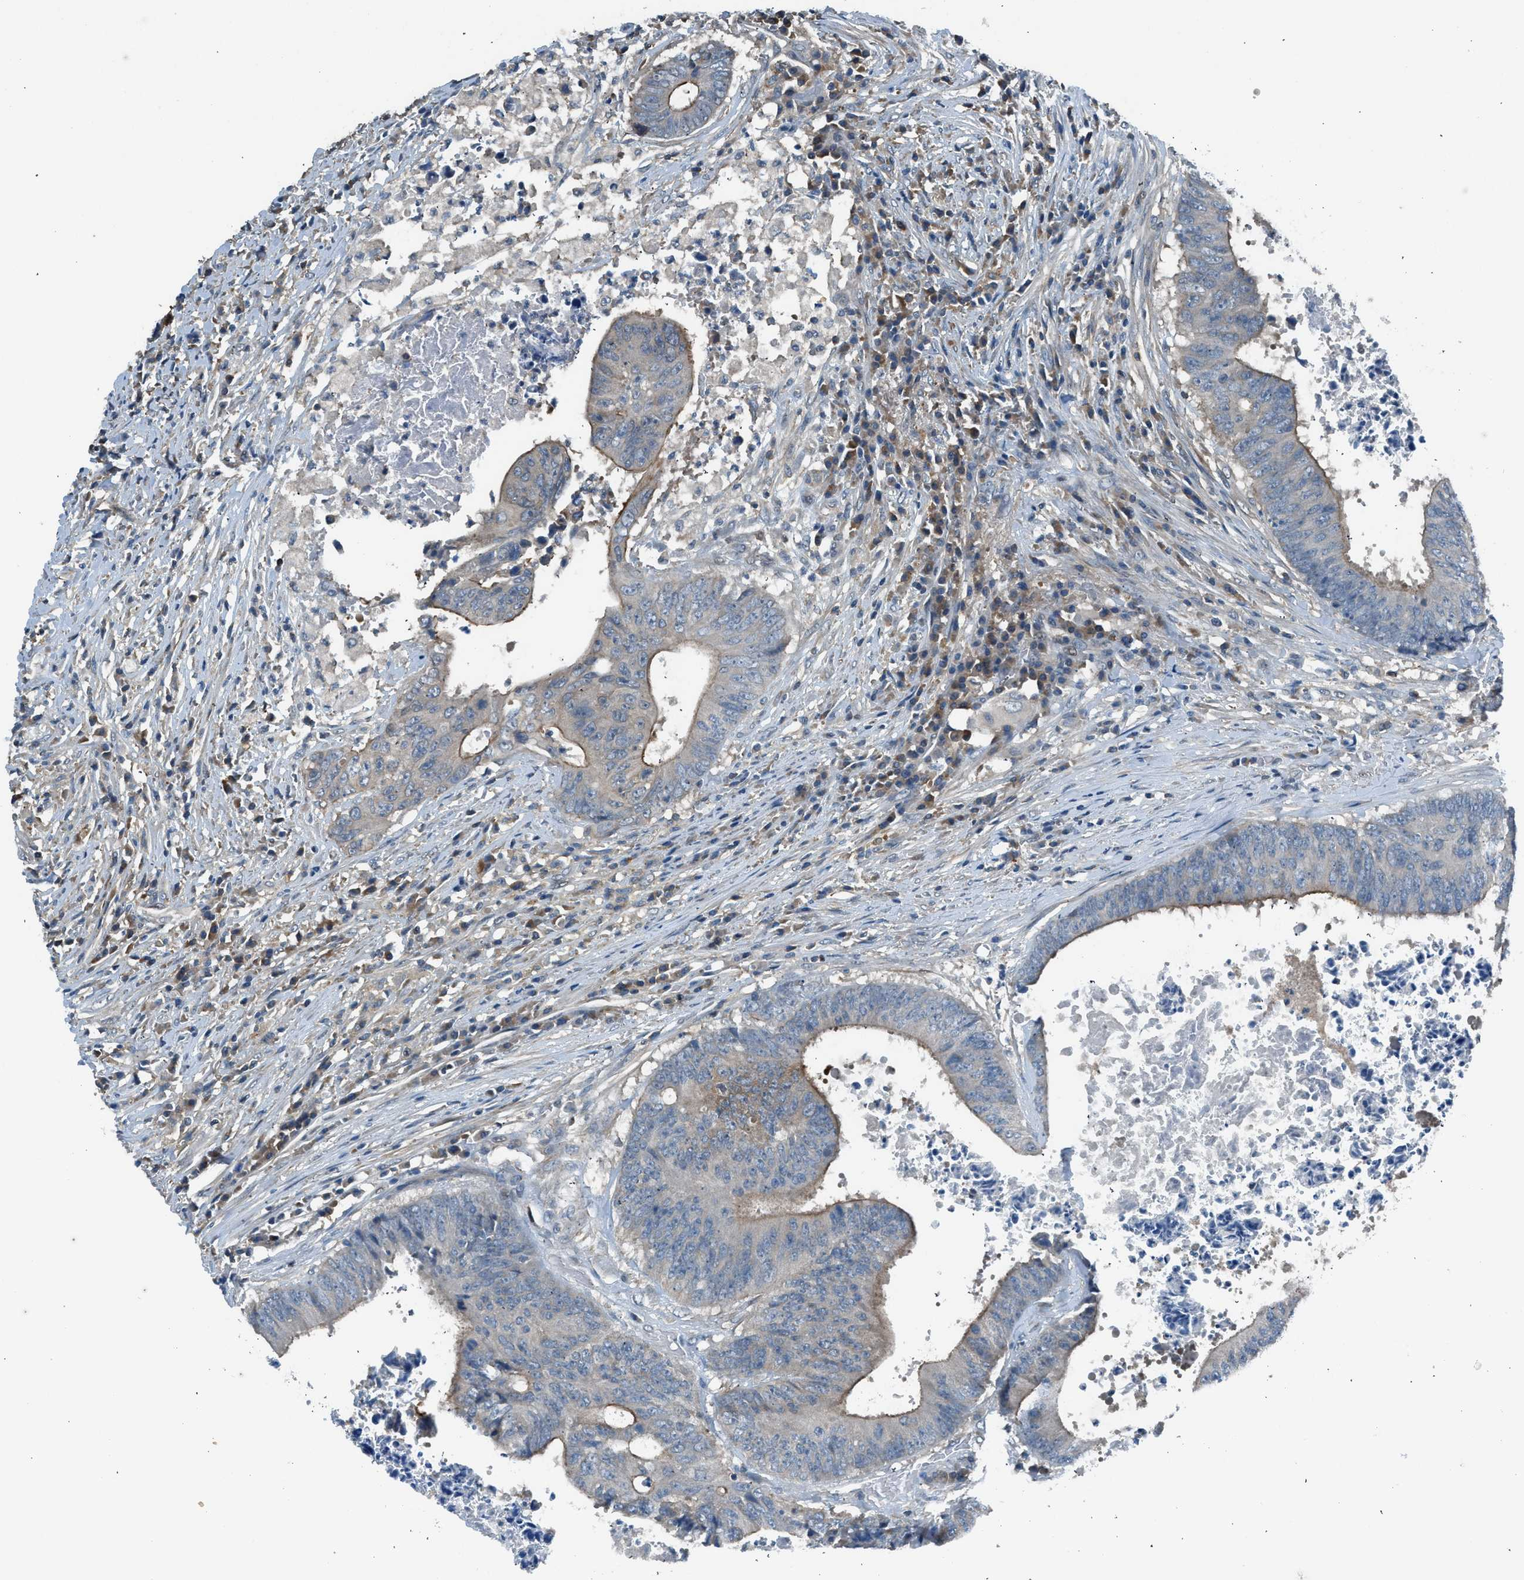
{"staining": {"intensity": "weak", "quantity": "25%-75%", "location": "cytoplasmic/membranous"}, "tissue": "colorectal cancer", "cell_type": "Tumor cells", "image_type": "cancer", "snomed": [{"axis": "morphology", "description": "Adenocarcinoma, NOS"}, {"axis": "topography", "description": "Rectum"}], "caption": "This is an image of IHC staining of colorectal adenocarcinoma, which shows weak staining in the cytoplasmic/membranous of tumor cells.", "gene": "LMLN", "patient": {"sex": "male", "age": 72}}